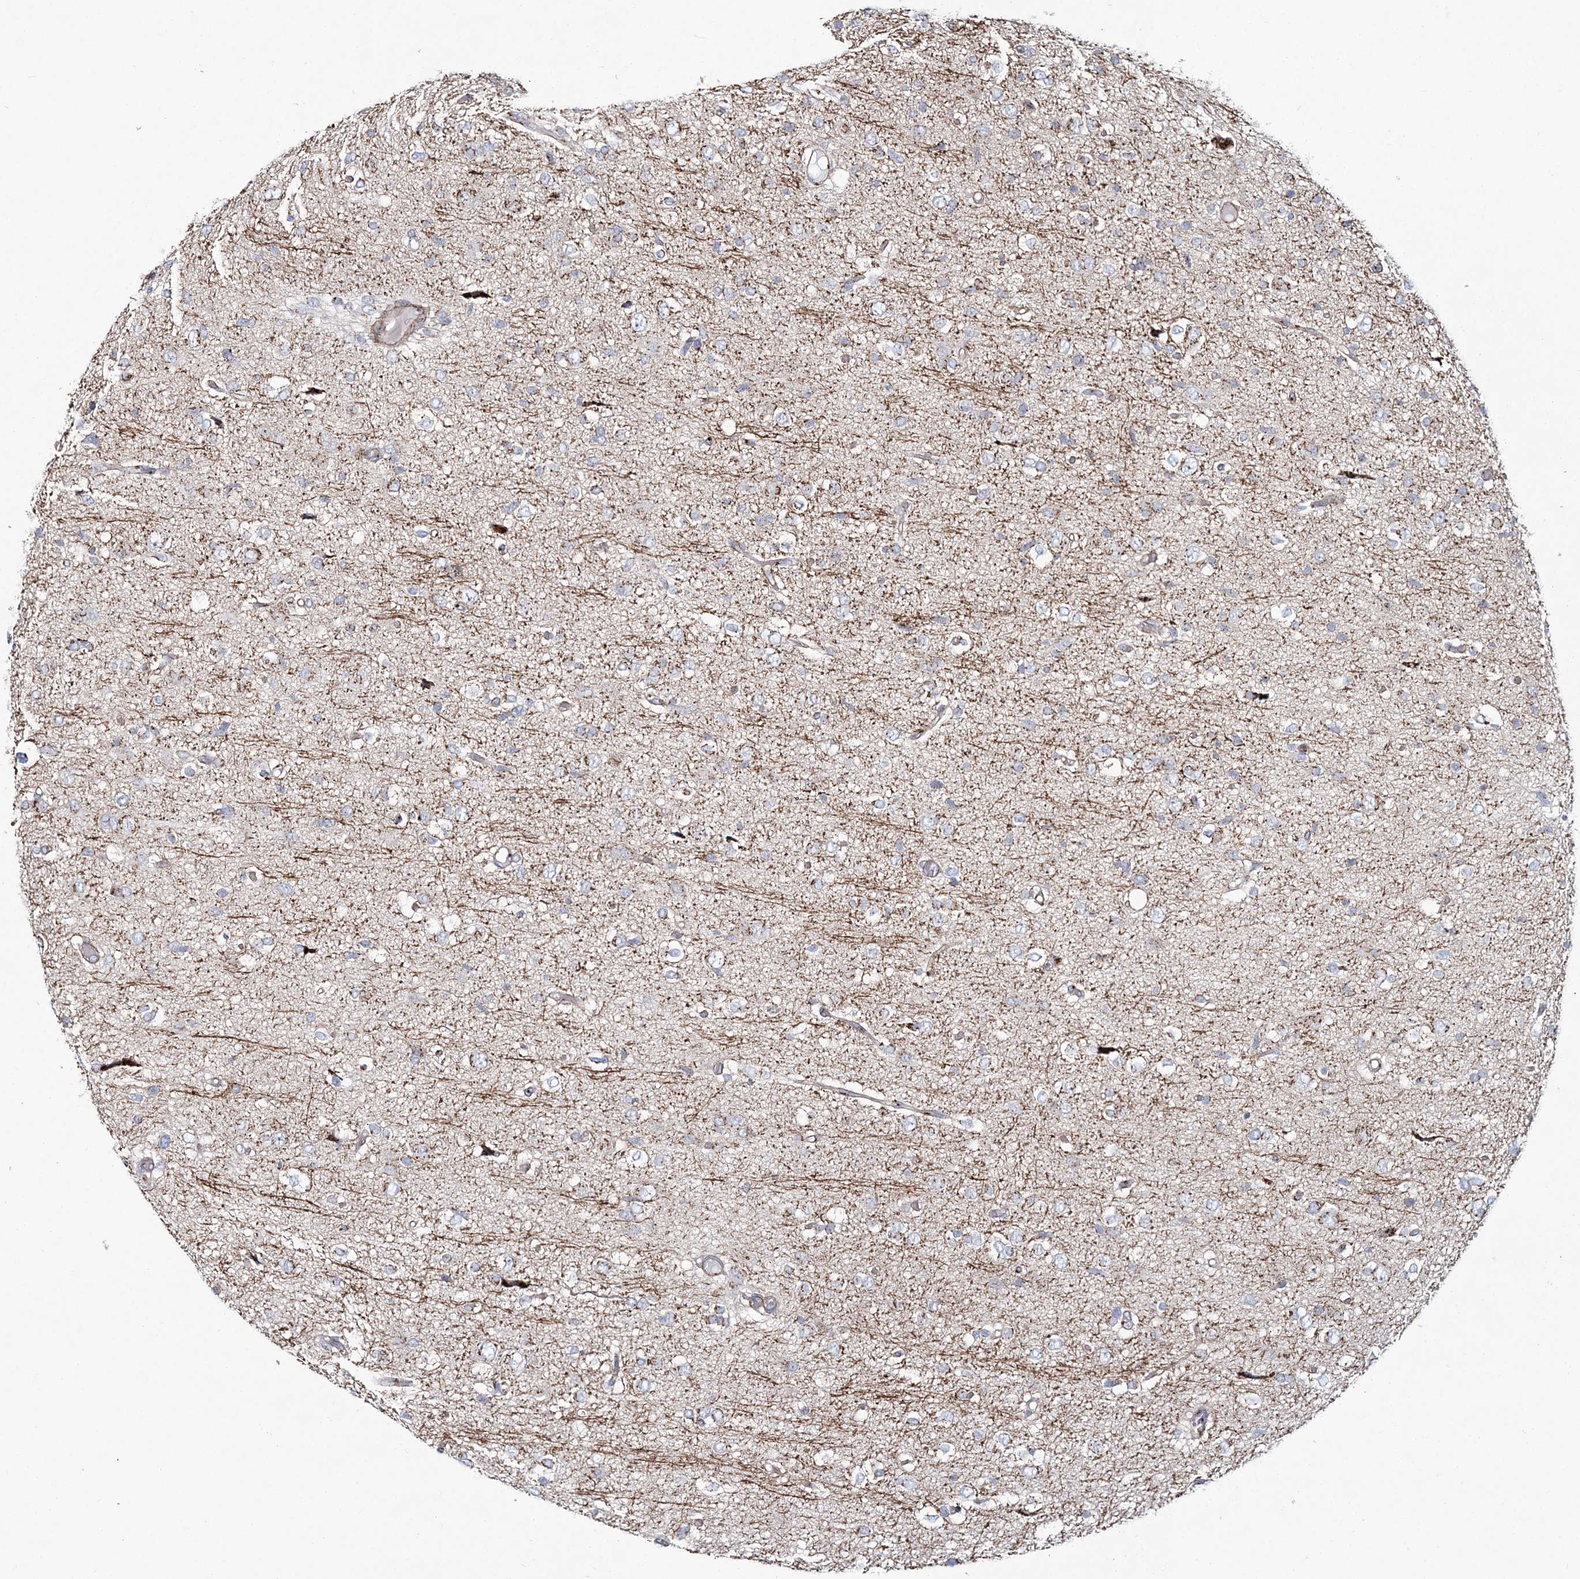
{"staining": {"intensity": "negative", "quantity": "none", "location": "none"}, "tissue": "glioma", "cell_type": "Tumor cells", "image_type": "cancer", "snomed": [{"axis": "morphology", "description": "Glioma, malignant, High grade"}, {"axis": "topography", "description": "Brain"}], "caption": "High power microscopy image of an immunohistochemistry (IHC) histopathology image of high-grade glioma (malignant), revealing no significant positivity in tumor cells. The staining was performed using DAB (3,3'-diaminobenzidine) to visualize the protein expression in brown, while the nuclei were stained in blue with hematoxylin (Magnification: 20x).", "gene": "MAN1A2", "patient": {"sex": "female", "age": 59}}